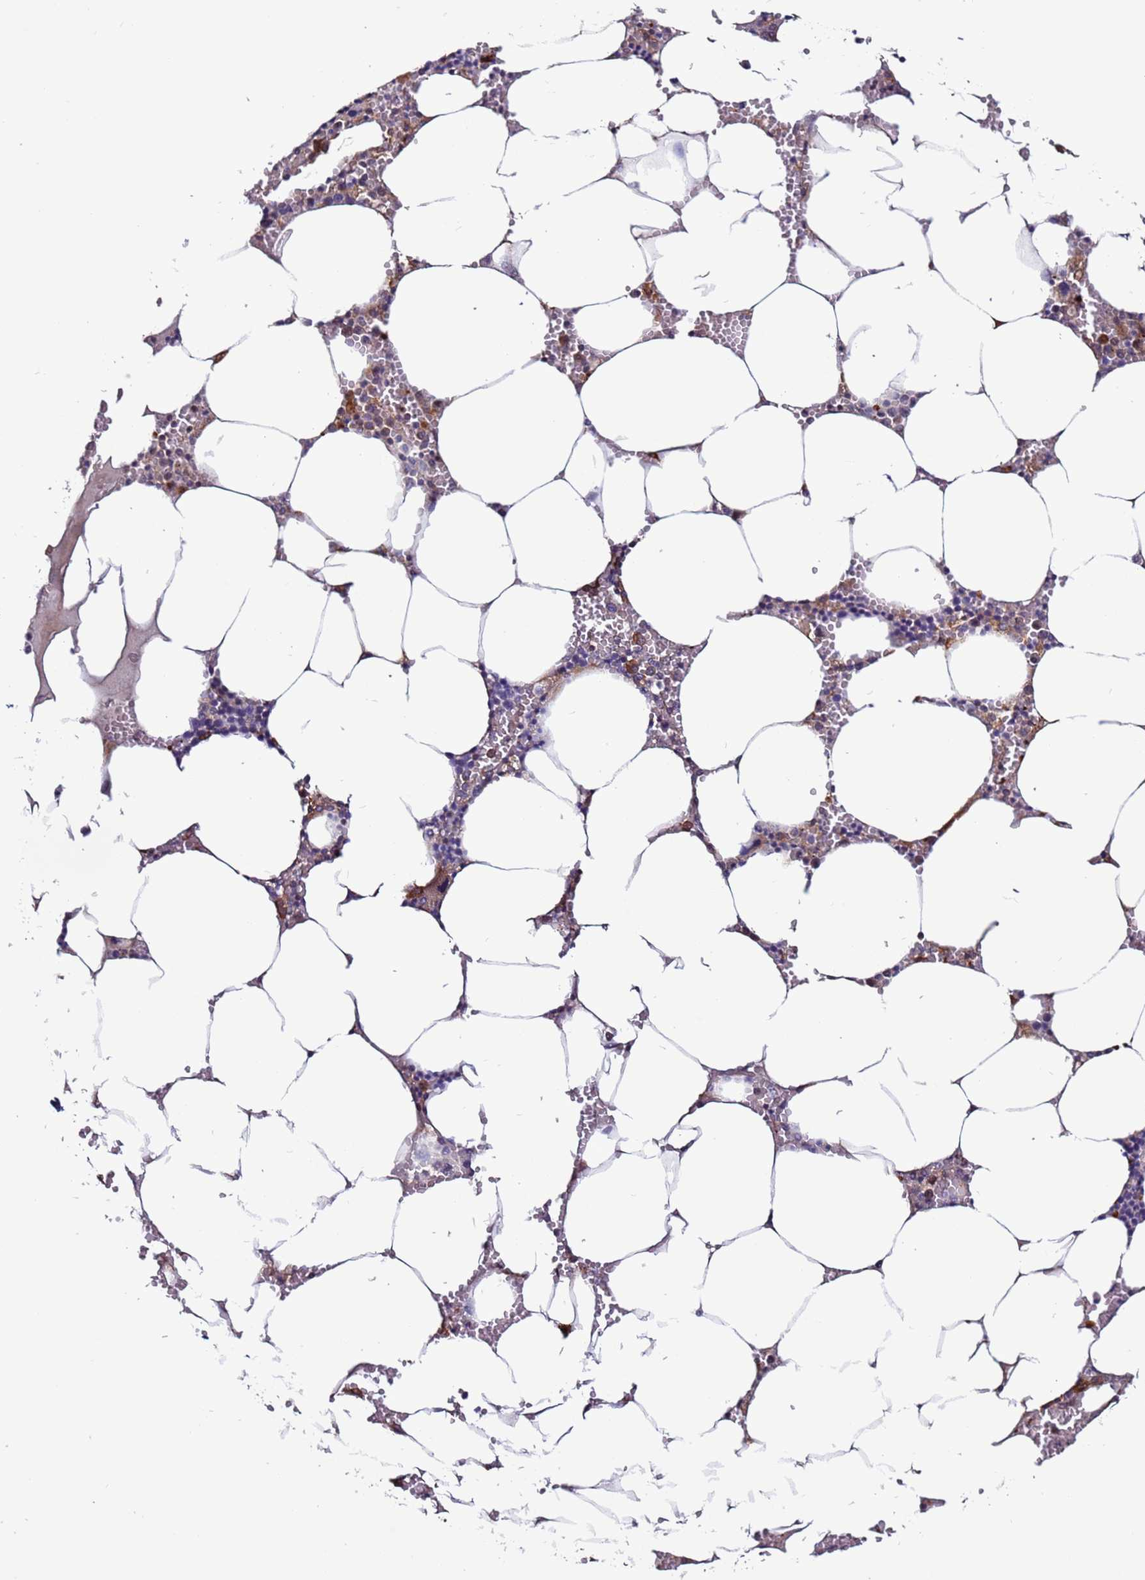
{"staining": {"intensity": "moderate", "quantity": "<25%", "location": "cytoplasmic/membranous"}, "tissue": "bone marrow", "cell_type": "Hematopoietic cells", "image_type": "normal", "snomed": [{"axis": "morphology", "description": "Normal tissue, NOS"}, {"axis": "topography", "description": "Bone marrow"}], "caption": "This histopathology image reveals immunohistochemistry staining of benign bone marrow, with low moderate cytoplasmic/membranous positivity in approximately <25% of hematopoietic cells.", "gene": "GAREM1", "patient": {"sex": "male", "age": 70}}